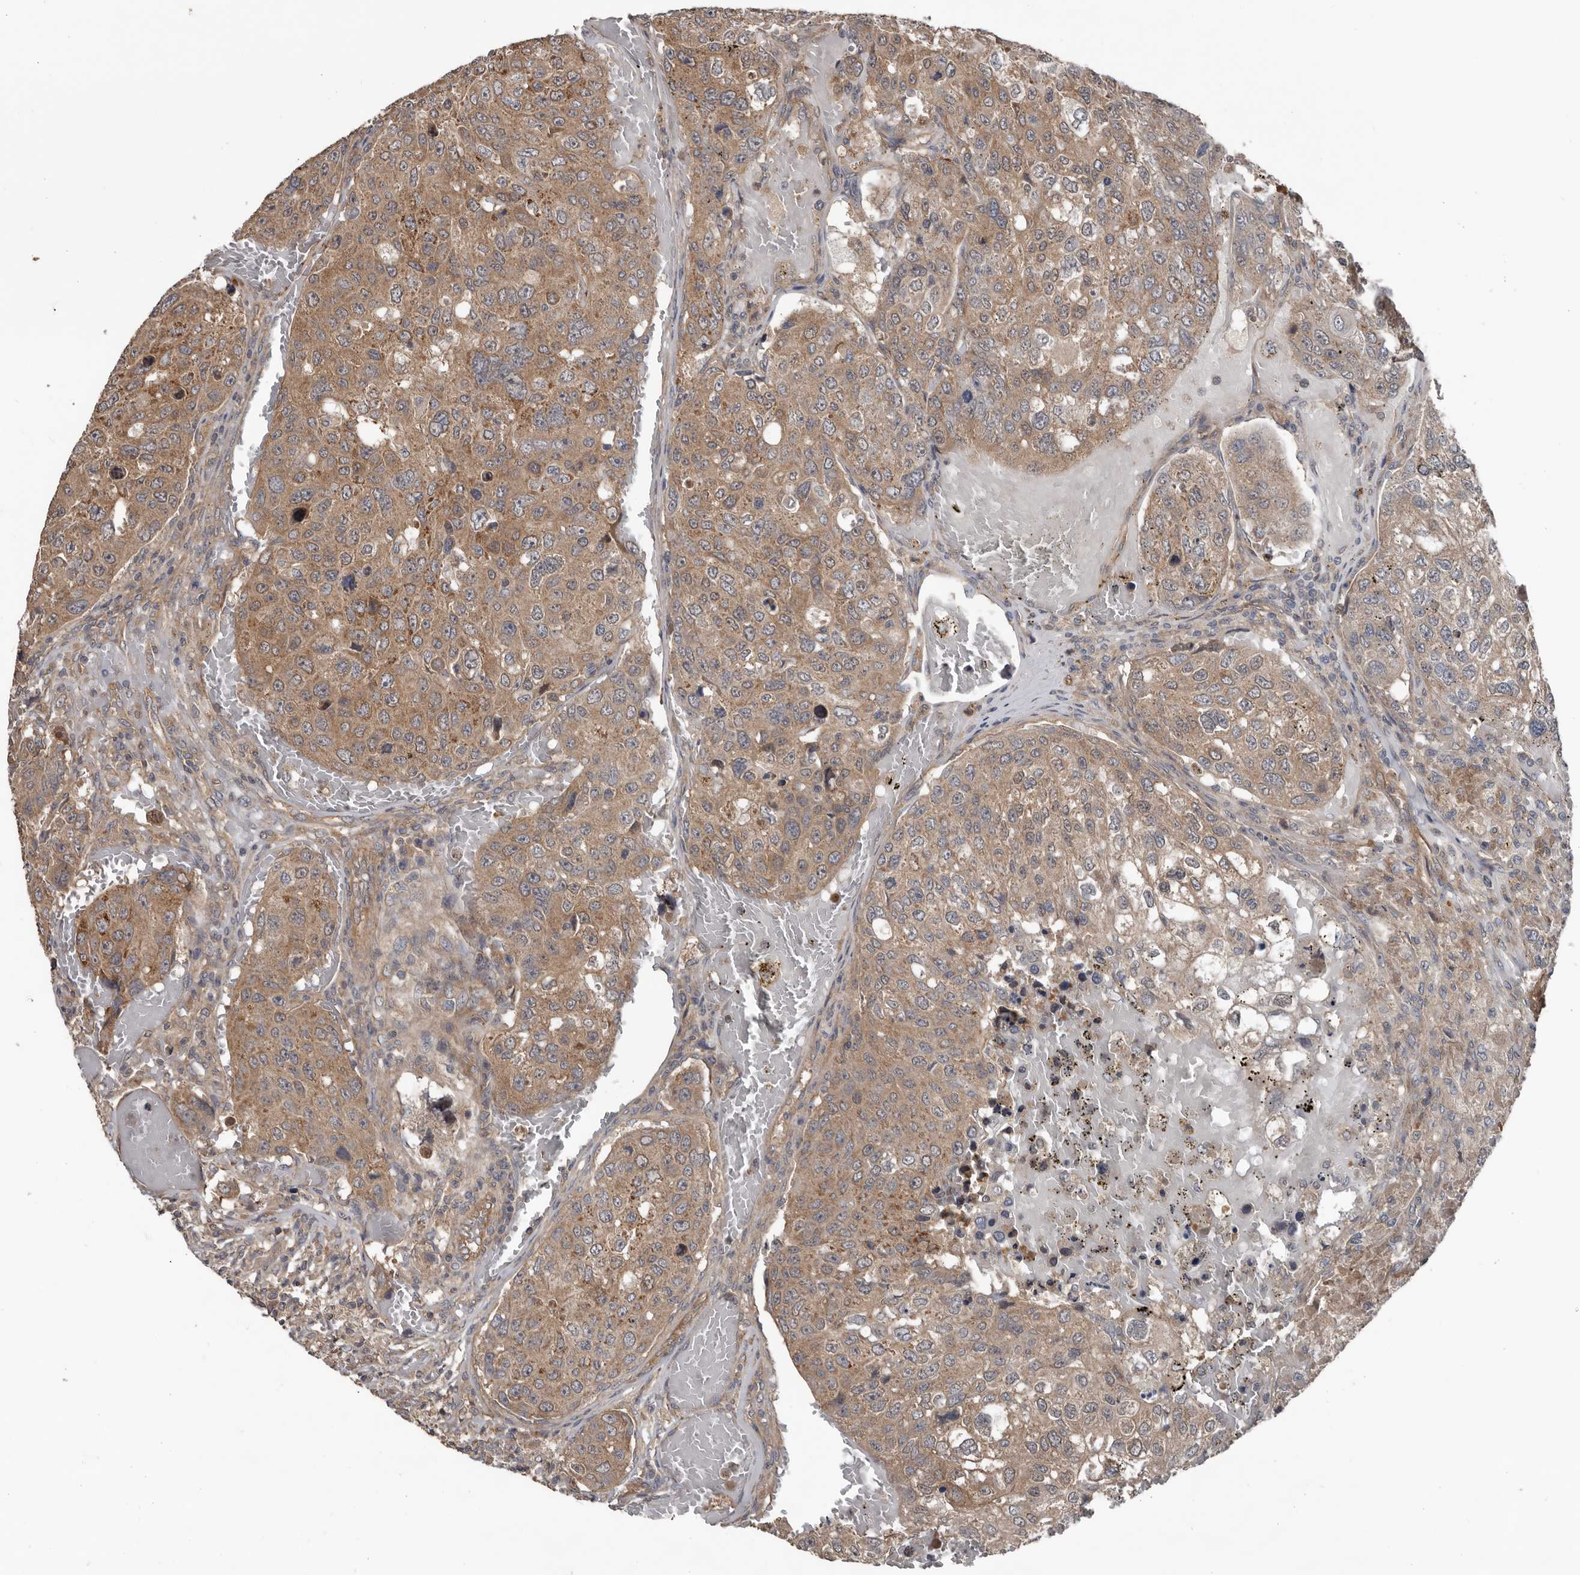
{"staining": {"intensity": "moderate", "quantity": ">75%", "location": "cytoplasmic/membranous"}, "tissue": "urothelial cancer", "cell_type": "Tumor cells", "image_type": "cancer", "snomed": [{"axis": "morphology", "description": "Urothelial carcinoma, High grade"}, {"axis": "topography", "description": "Lymph node"}, {"axis": "topography", "description": "Urinary bladder"}], "caption": "Protein staining by immunohistochemistry (IHC) displays moderate cytoplasmic/membranous expression in approximately >75% of tumor cells in urothelial carcinoma (high-grade).", "gene": "DNAJB4", "patient": {"sex": "male", "age": 51}}